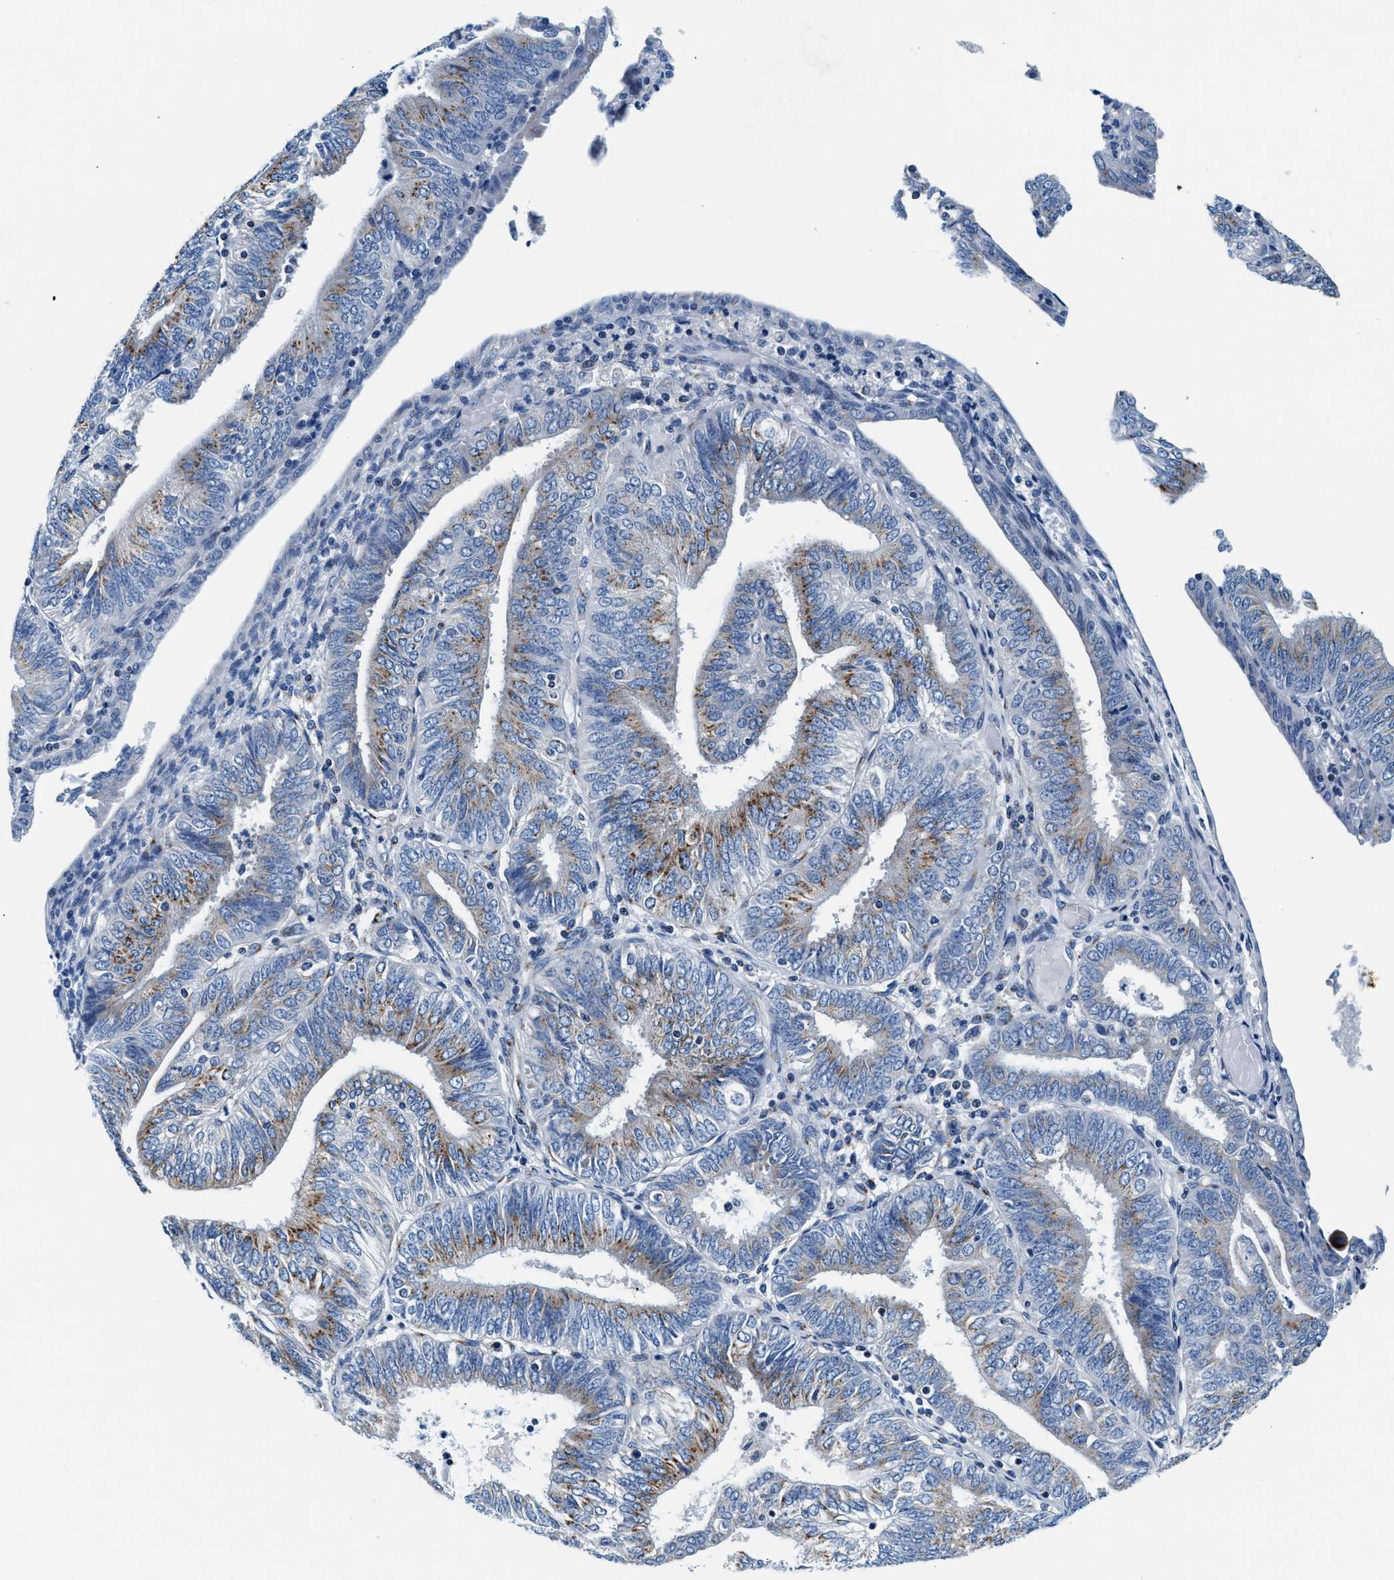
{"staining": {"intensity": "moderate", "quantity": "<25%", "location": "cytoplasmic/membranous"}, "tissue": "endometrial cancer", "cell_type": "Tumor cells", "image_type": "cancer", "snomed": [{"axis": "morphology", "description": "Adenocarcinoma, NOS"}, {"axis": "topography", "description": "Endometrium"}], "caption": "Adenocarcinoma (endometrial) stained with a brown dye displays moderate cytoplasmic/membranous positive staining in about <25% of tumor cells.", "gene": "VPS53", "patient": {"sex": "female", "age": 58}}